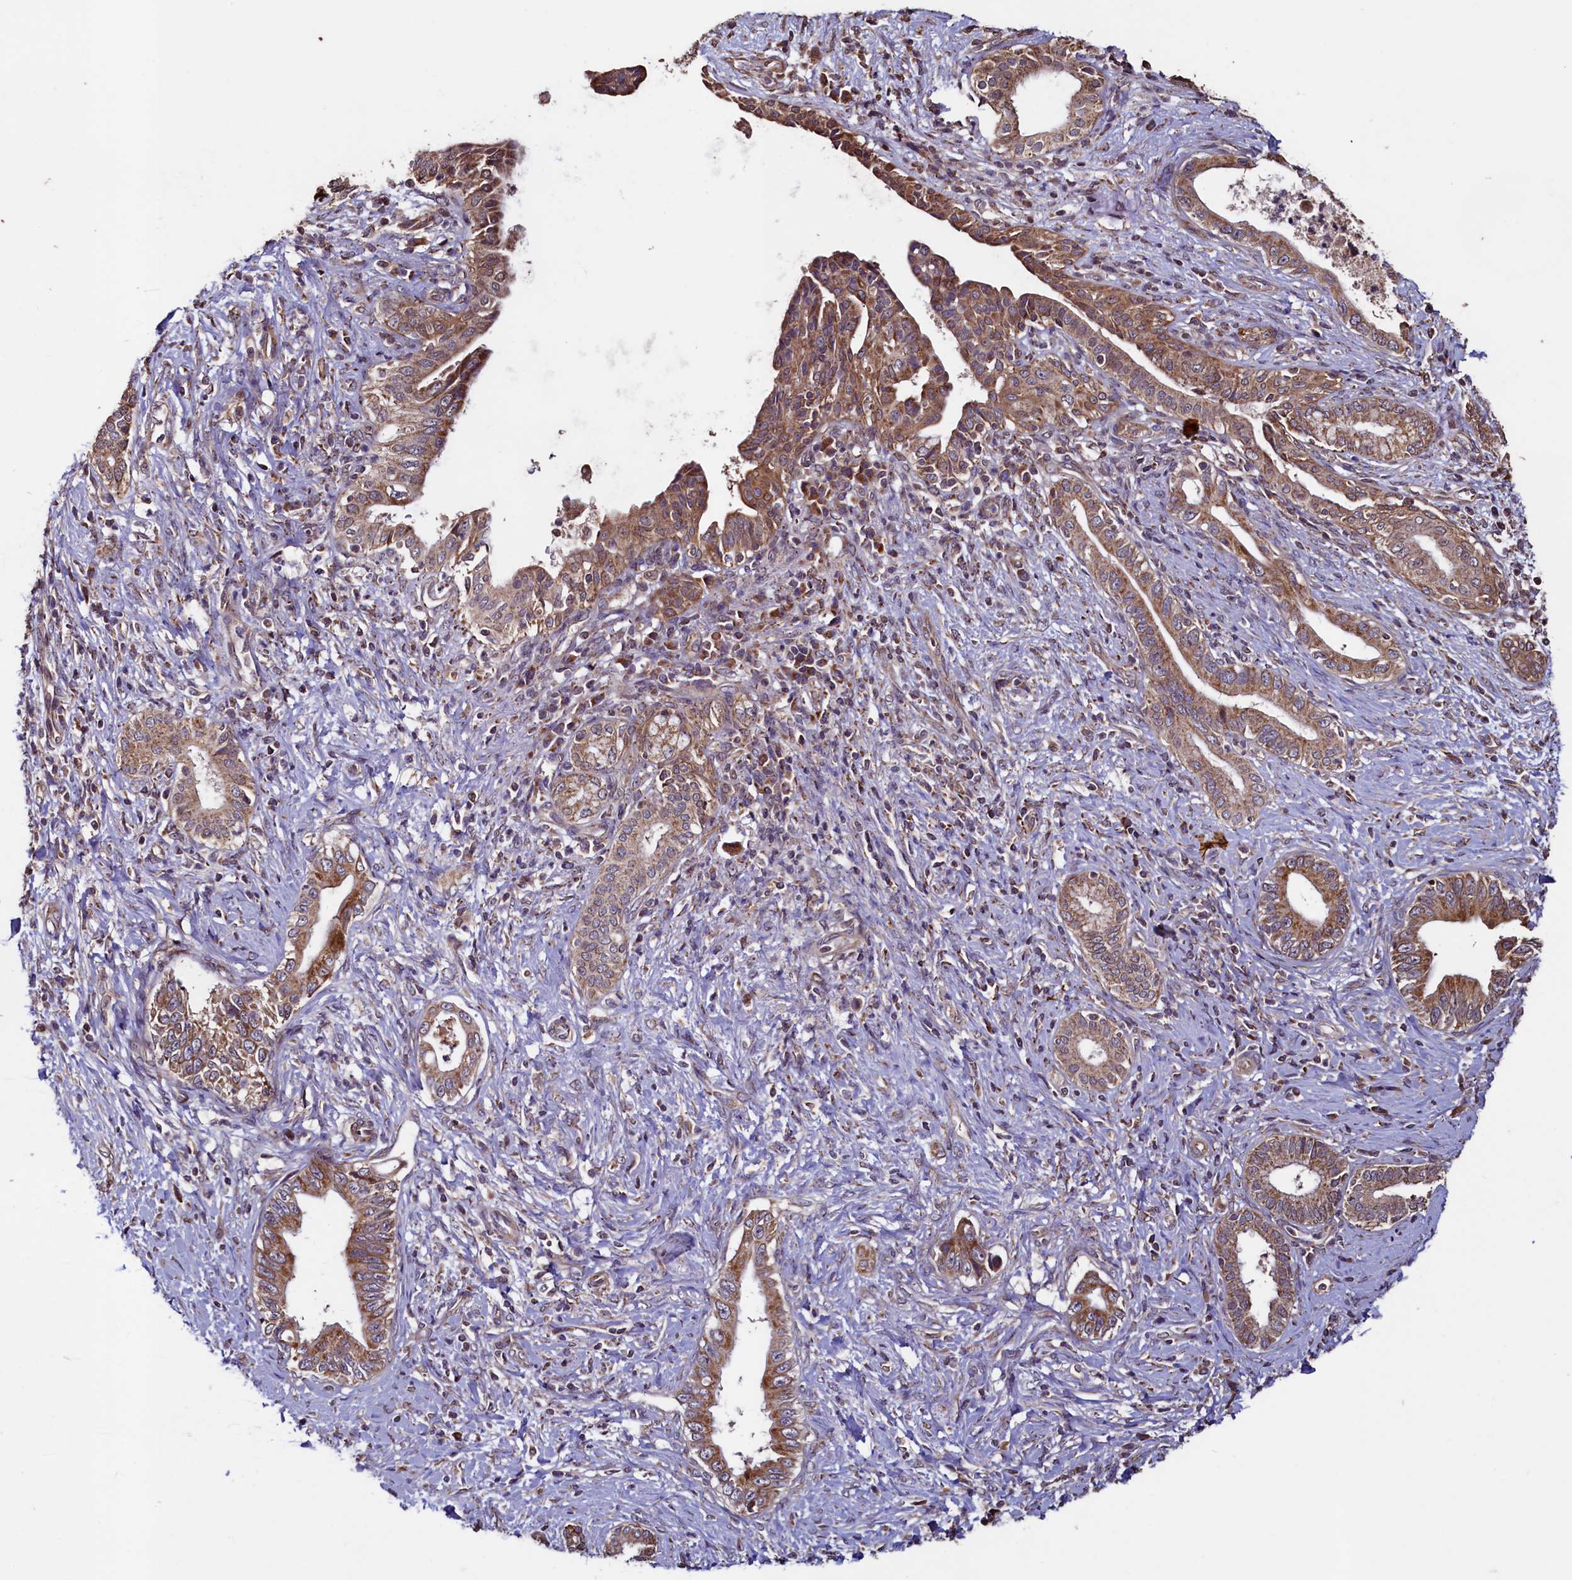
{"staining": {"intensity": "moderate", "quantity": ">75%", "location": "cytoplasmic/membranous"}, "tissue": "pancreatic cancer", "cell_type": "Tumor cells", "image_type": "cancer", "snomed": [{"axis": "morphology", "description": "Adenocarcinoma, NOS"}, {"axis": "topography", "description": "Pancreas"}], "caption": "A histopathology image of human adenocarcinoma (pancreatic) stained for a protein reveals moderate cytoplasmic/membranous brown staining in tumor cells. The protein of interest is shown in brown color, while the nuclei are stained blue.", "gene": "RBFA", "patient": {"sex": "female", "age": 55}}